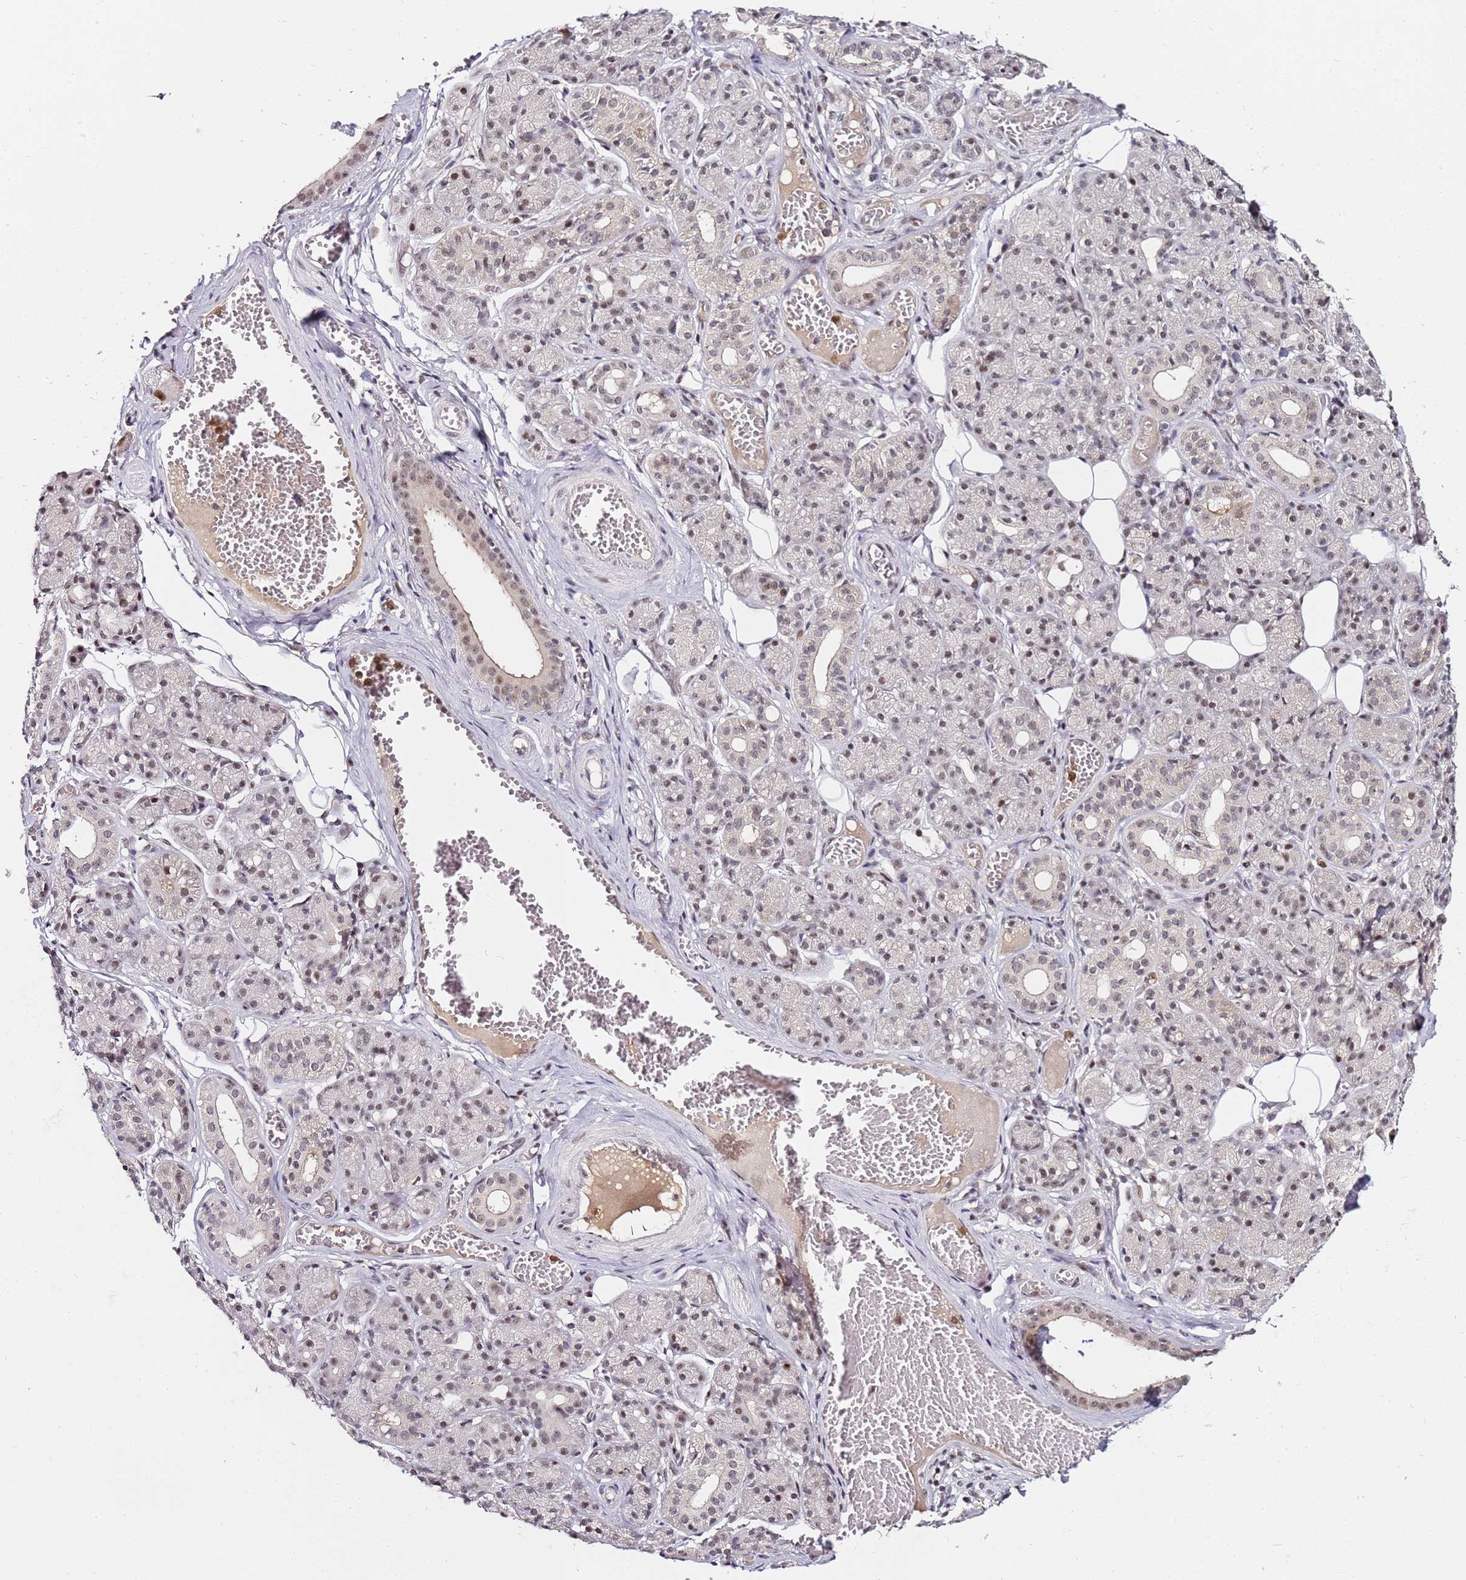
{"staining": {"intensity": "weak", "quantity": "<25%", "location": "nuclear"}, "tissue": "salivary gland", "cell_type": "Glandular cells", "image_type": "normal", "snomed": [{"axis": "morphology", "description": "Normal tissue, NOS"}, {"axis": "topography", "description": "Salivary gland"}], "caption": "Image shows no significant protein expression in glandular cells of unremarkable salivary gland. Brightfield microscopy of immunohistochemistry (IHC) stained with DAB (3,3'-diaminobenzidine) (brown) and hematoxylin (blue), captured at high magnification.", "gene": "FCF1", "patient": {"sex": "male", "age": 63}}